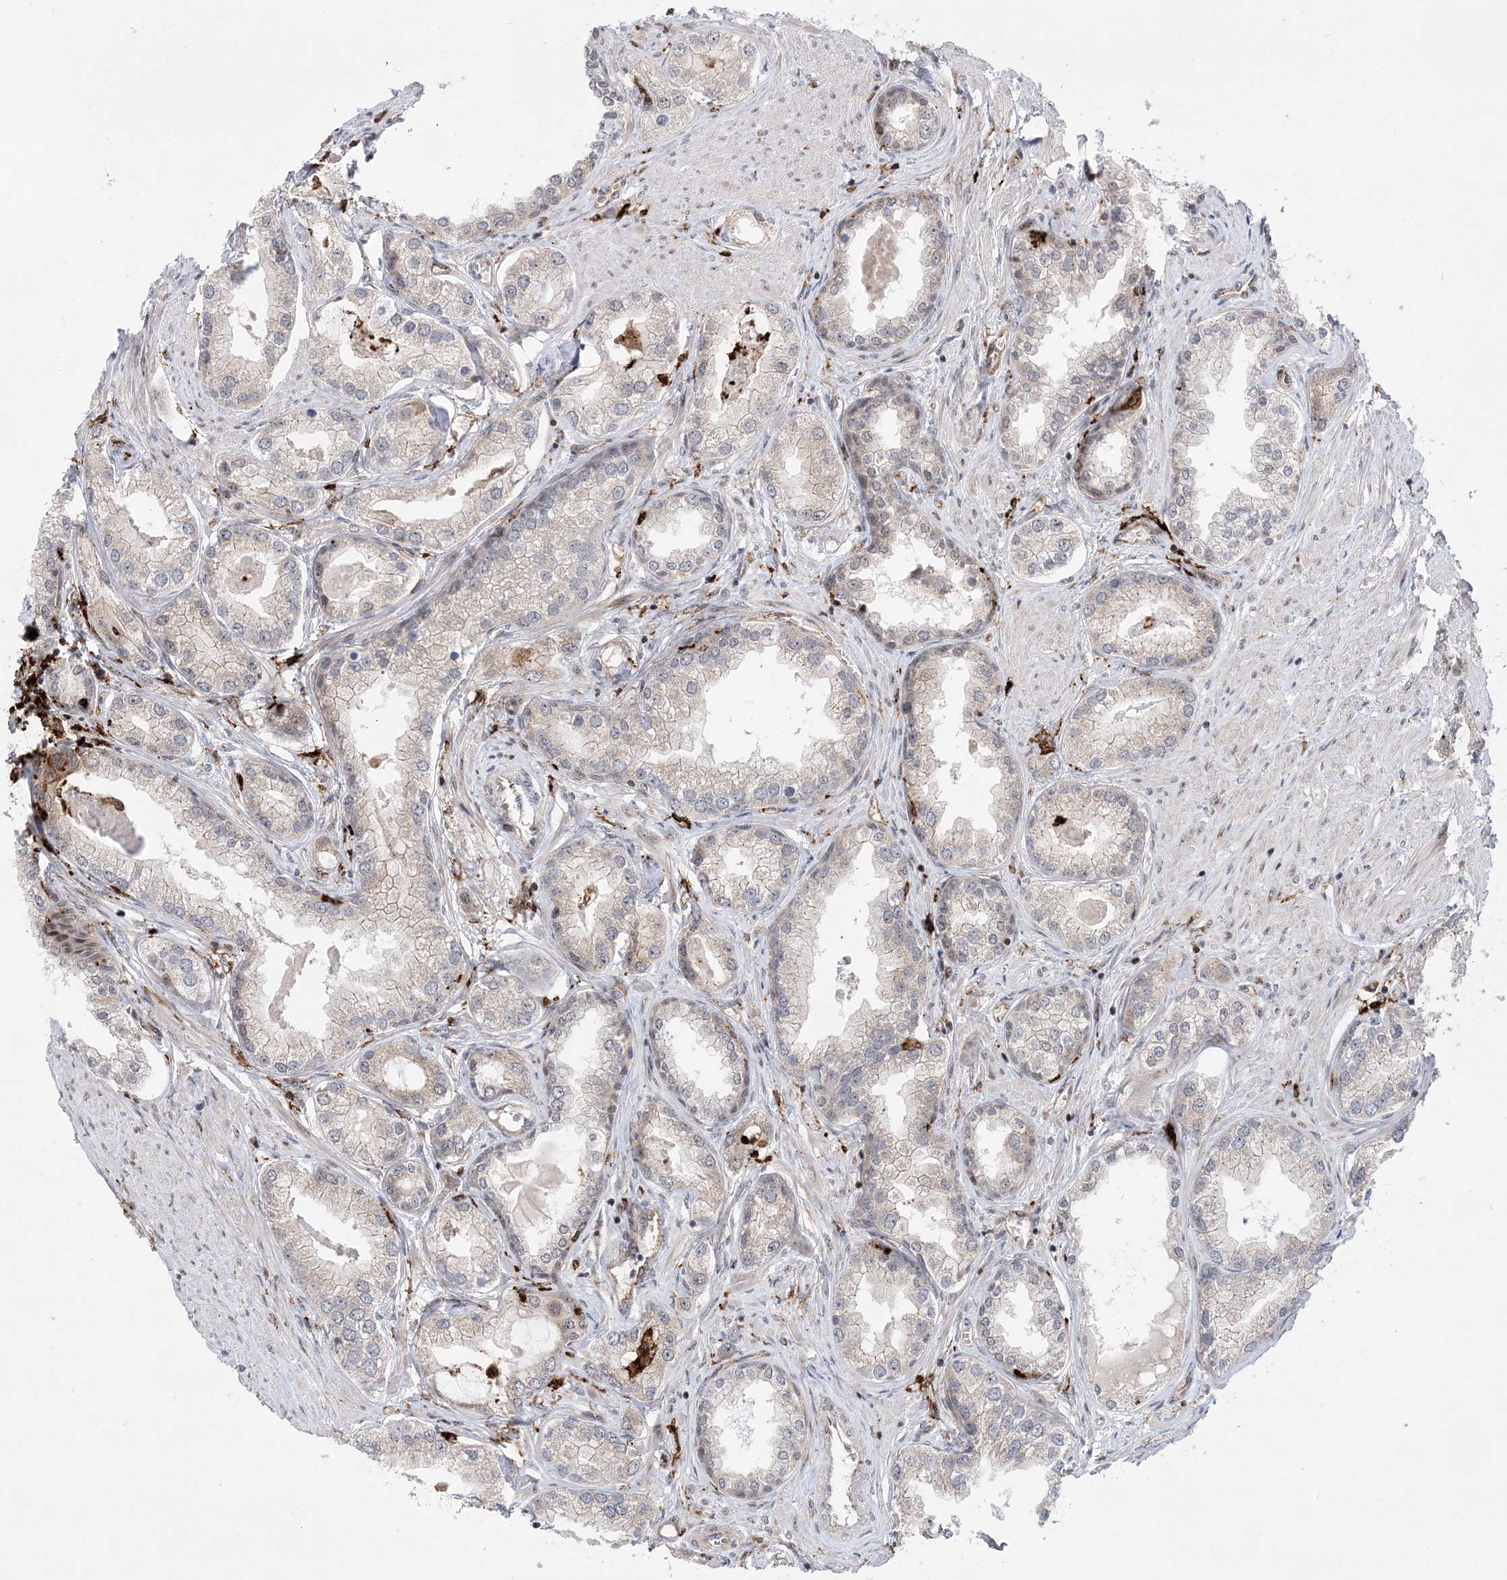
{"staining": {"intensity": "negative", "quantity": "none", "location": "none"}, "tissue": "prostate cancer", "cell_type": "Tumor cells", "image_type": "cancer", "snomed": [{"axis": "morphology", "description": "Adenocarcinoma, Low grade"}, {"axis": "topography", "description": "Prostate"}], "caption": "A high-resolution histopathology image shows immunohistochemistry (IHC) staining of prostate low-grade adenocarcinoma, which displays no significant expression in tumor cells. (DAB (3,3'-diaminobenzidine) immunohistochemistry (IHC), high magnification).", "gene": "ANAPC15", "patient": {"sex": "male", "age": 63}}